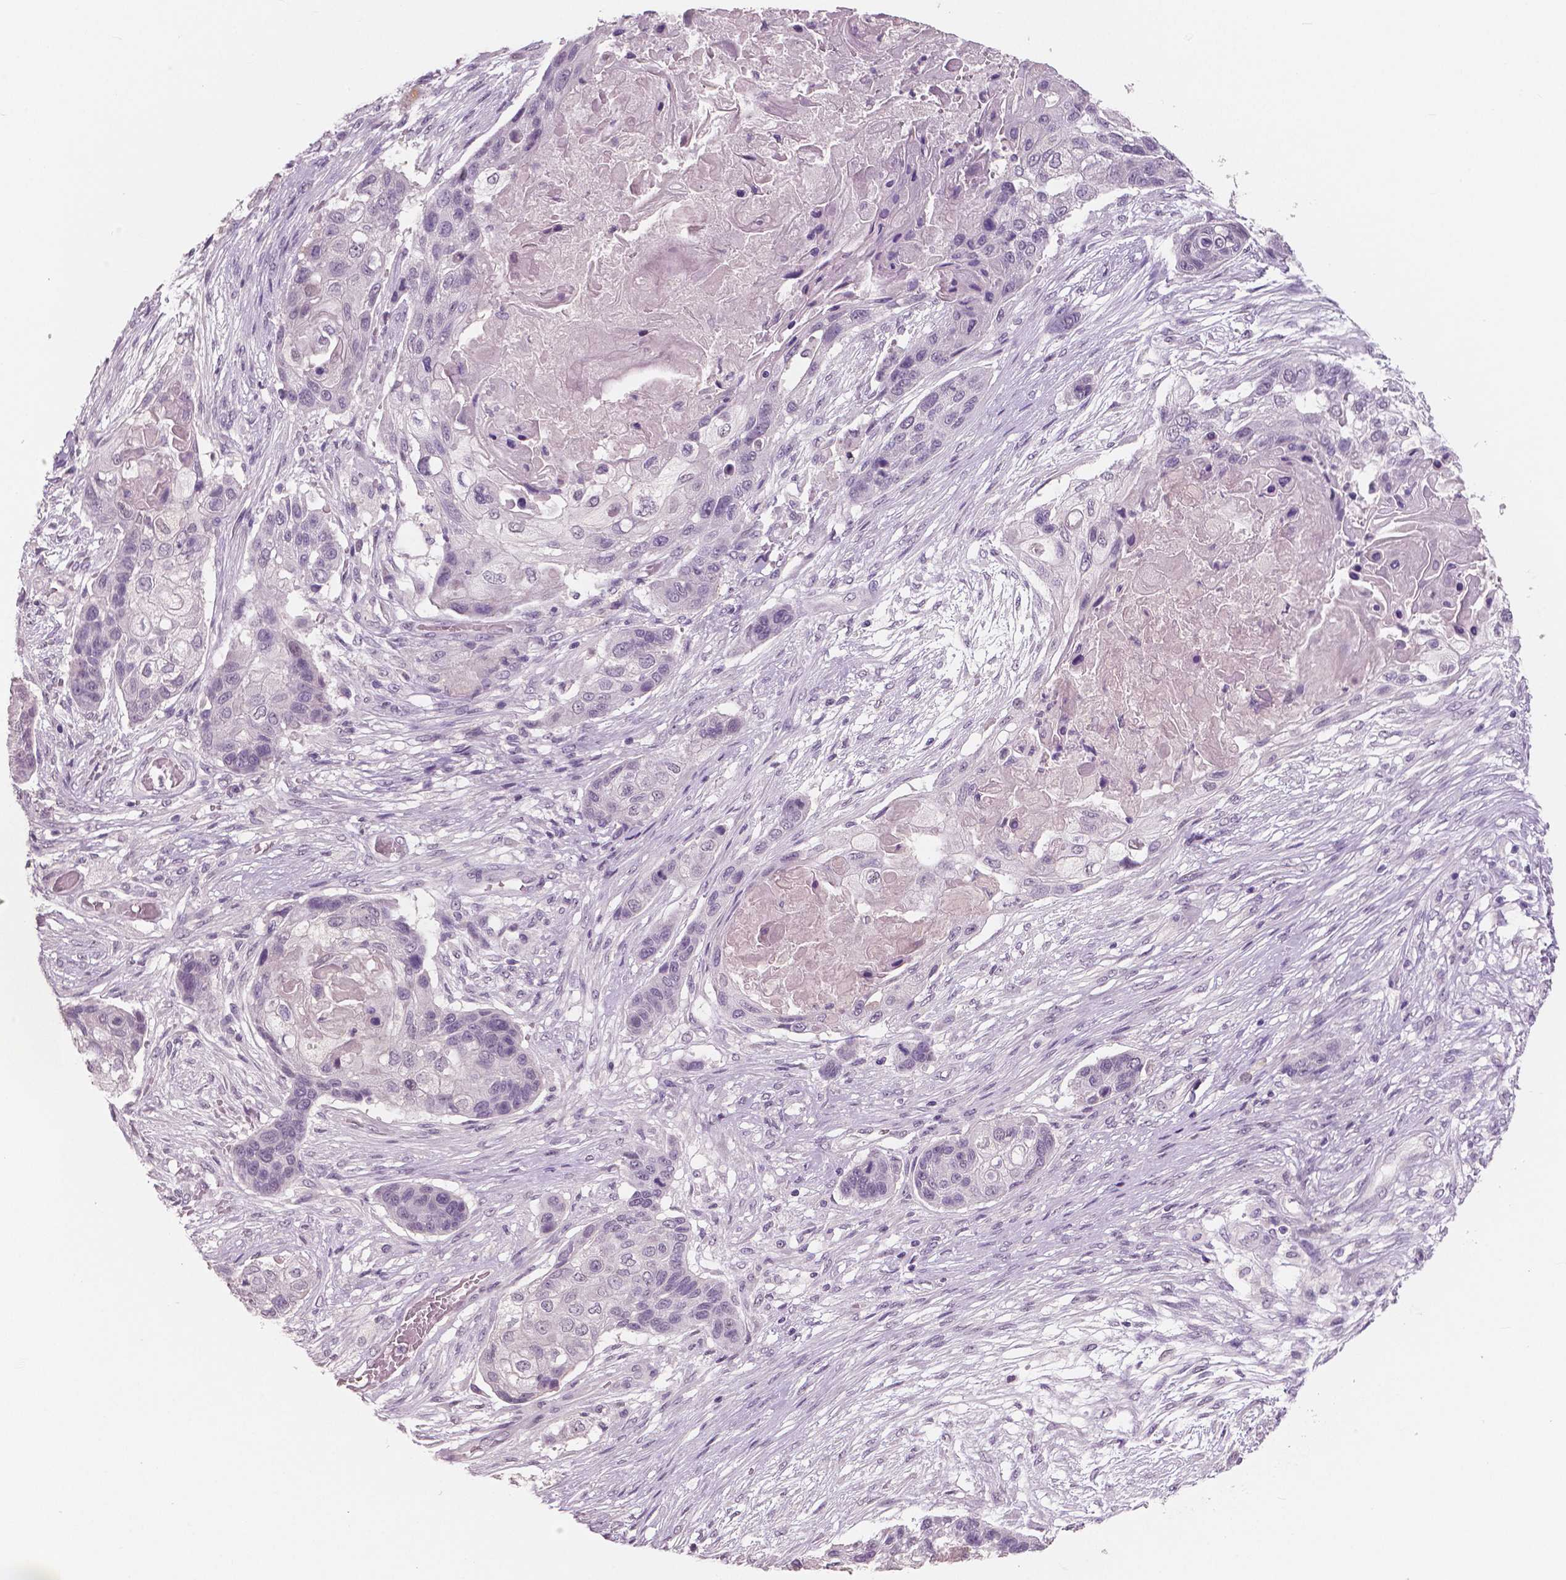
{"staining": {"intensity": "negative", "quantity": "none", "location": "none"}, "tissue": "lung cancer", "cell_type": "Tumor cells", "image_type": "cancer", "snomed": [{"axis": "morphology", "description": "Squamous cell carcinoma, NOS"}, {"axis": "topography", "description": "Lung"}], "caption": "This is an immunohistochemistry (IHC) micrograph of human lung cancer (squamous cell carcinoma). There is no expression in tumor cells.", "gene": "NECAB1", "patient": {"sex": "male", "age": 69}}